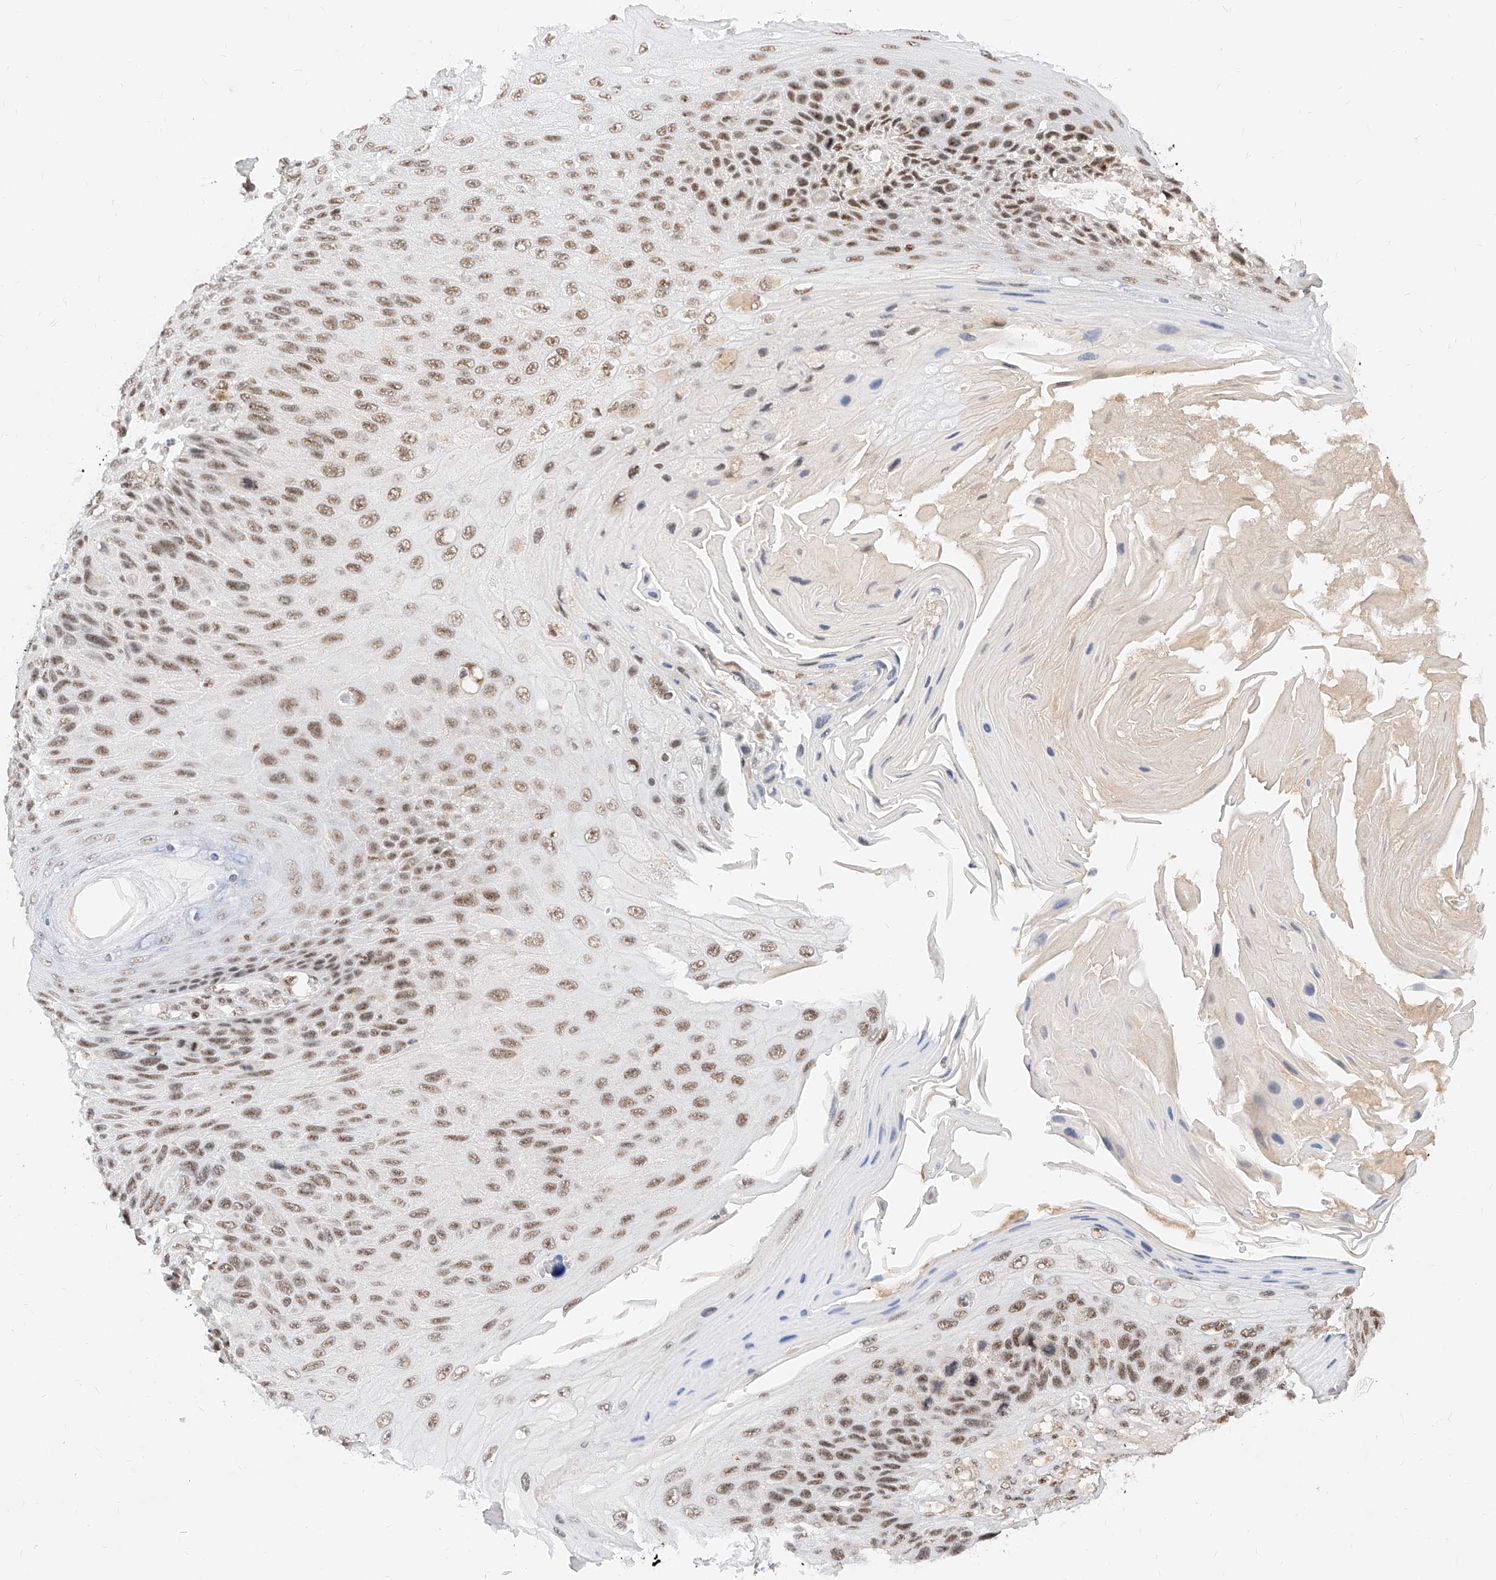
{"staining": {"intensity": "moderate", "quantity": ">75%", "location": "nuclear"}, "tissue": "skin cancer", "cell_type": "Tumor cells", "image_type": "cancer", "snomed": [{"axis": "morphology", "description": "Squamous cell carcinoma, NOS"}, {"axis": "topography", "description": "Skin"}], "caption": "Protein staining of skin squamous cell carcinoma tissue demonstrates moderate nuclear staining in about >75% of tumor cells.", "gene": "NRF1", "patient": {"sex": "female", "age": 88}}